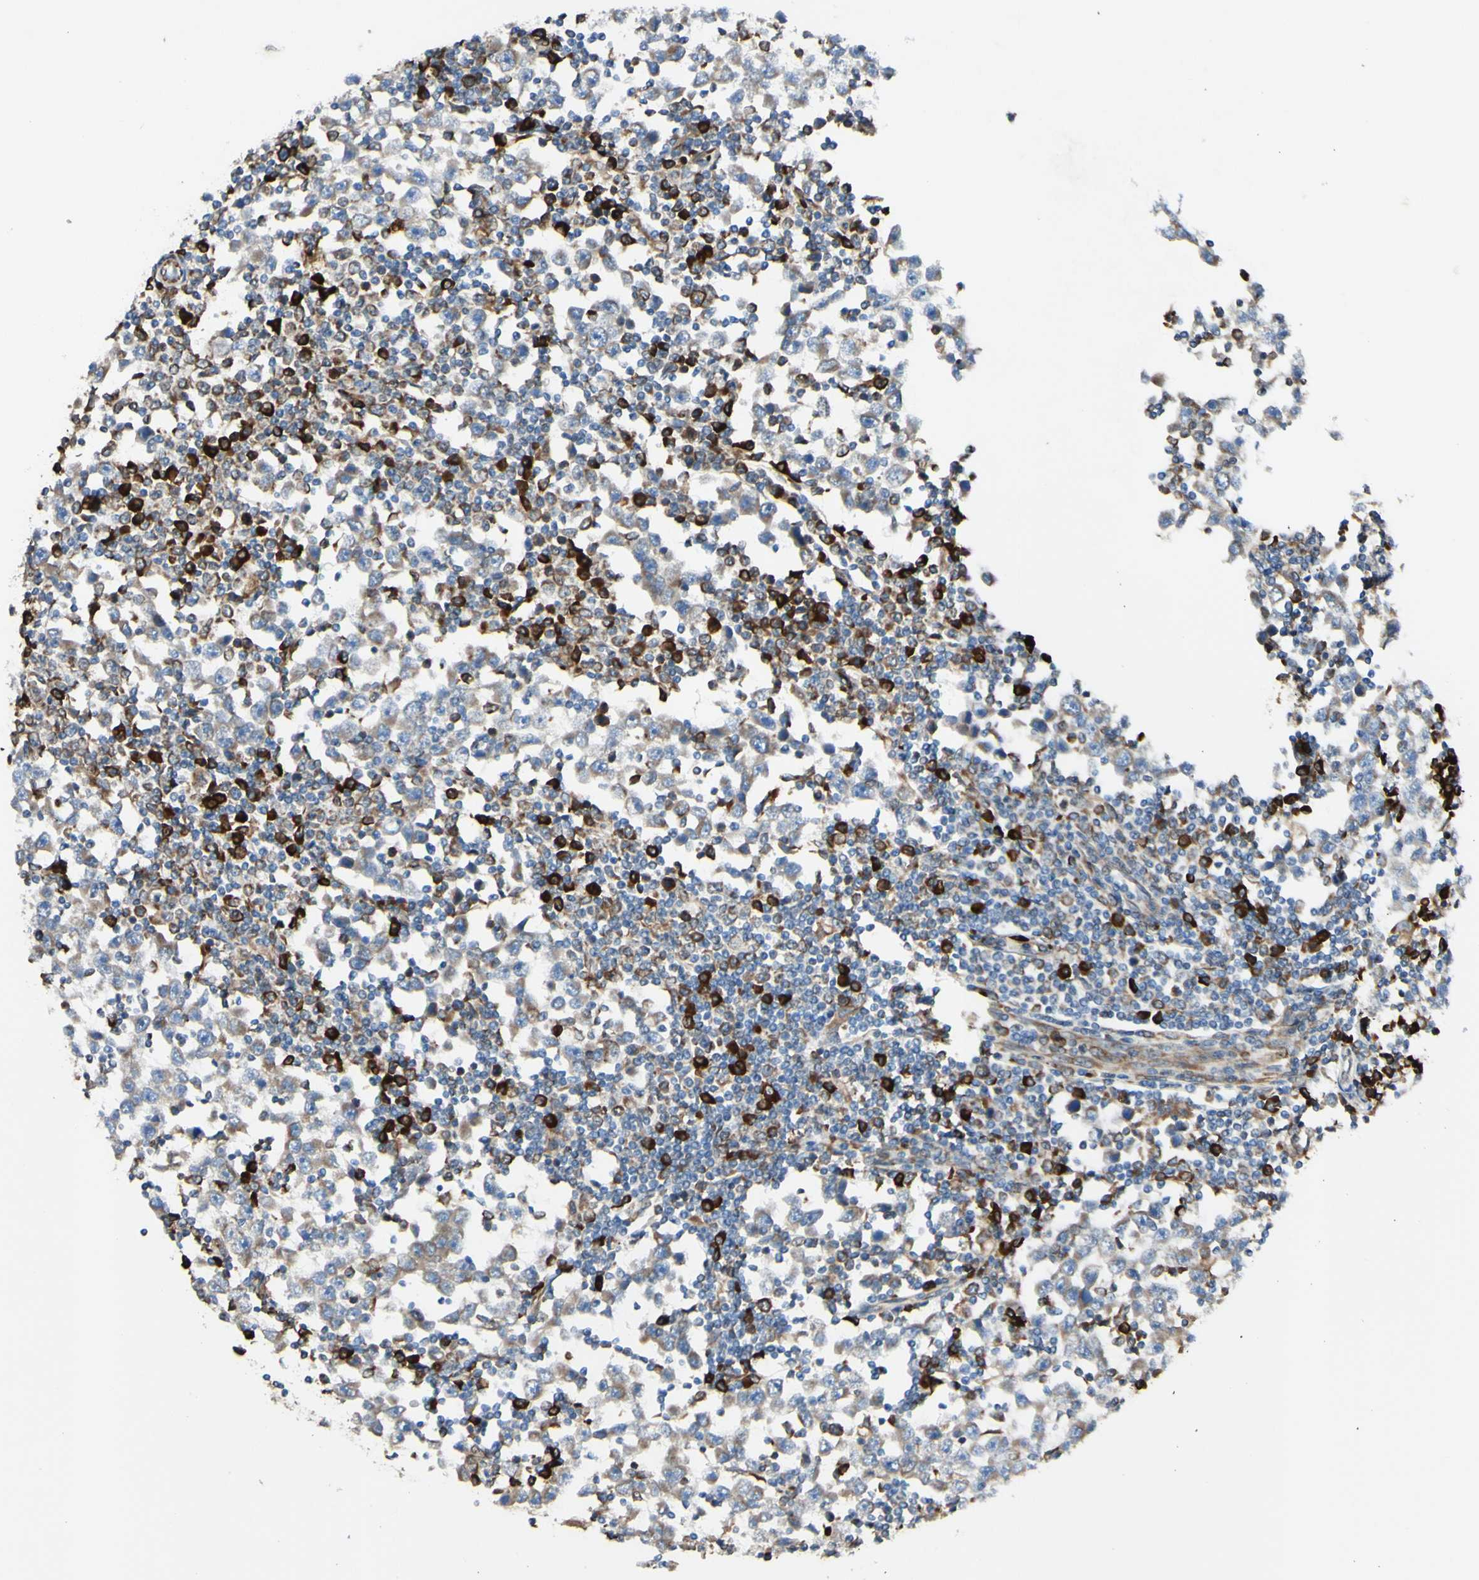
{"staining": {"intensity": "weak", "quantity": "25%-75%", "location": "cytoplasmic/membranous"}, "tissue": "testis cancer", "cell_type": "Tumor cells", "image_type": "cancer", "snomed": [{"axis": "morphology", "description": "Seminoma, NOS"}, {"axis": "topography", "description": "Testis"}], "caption": "Protein analysis of testis cancer tissue exhibits weak cytoplasmic/membranous positivity in about 25%-75% of tumor cells.", "gene": "DNAJB11", "patient": {"sex": "male", "age": 65}}